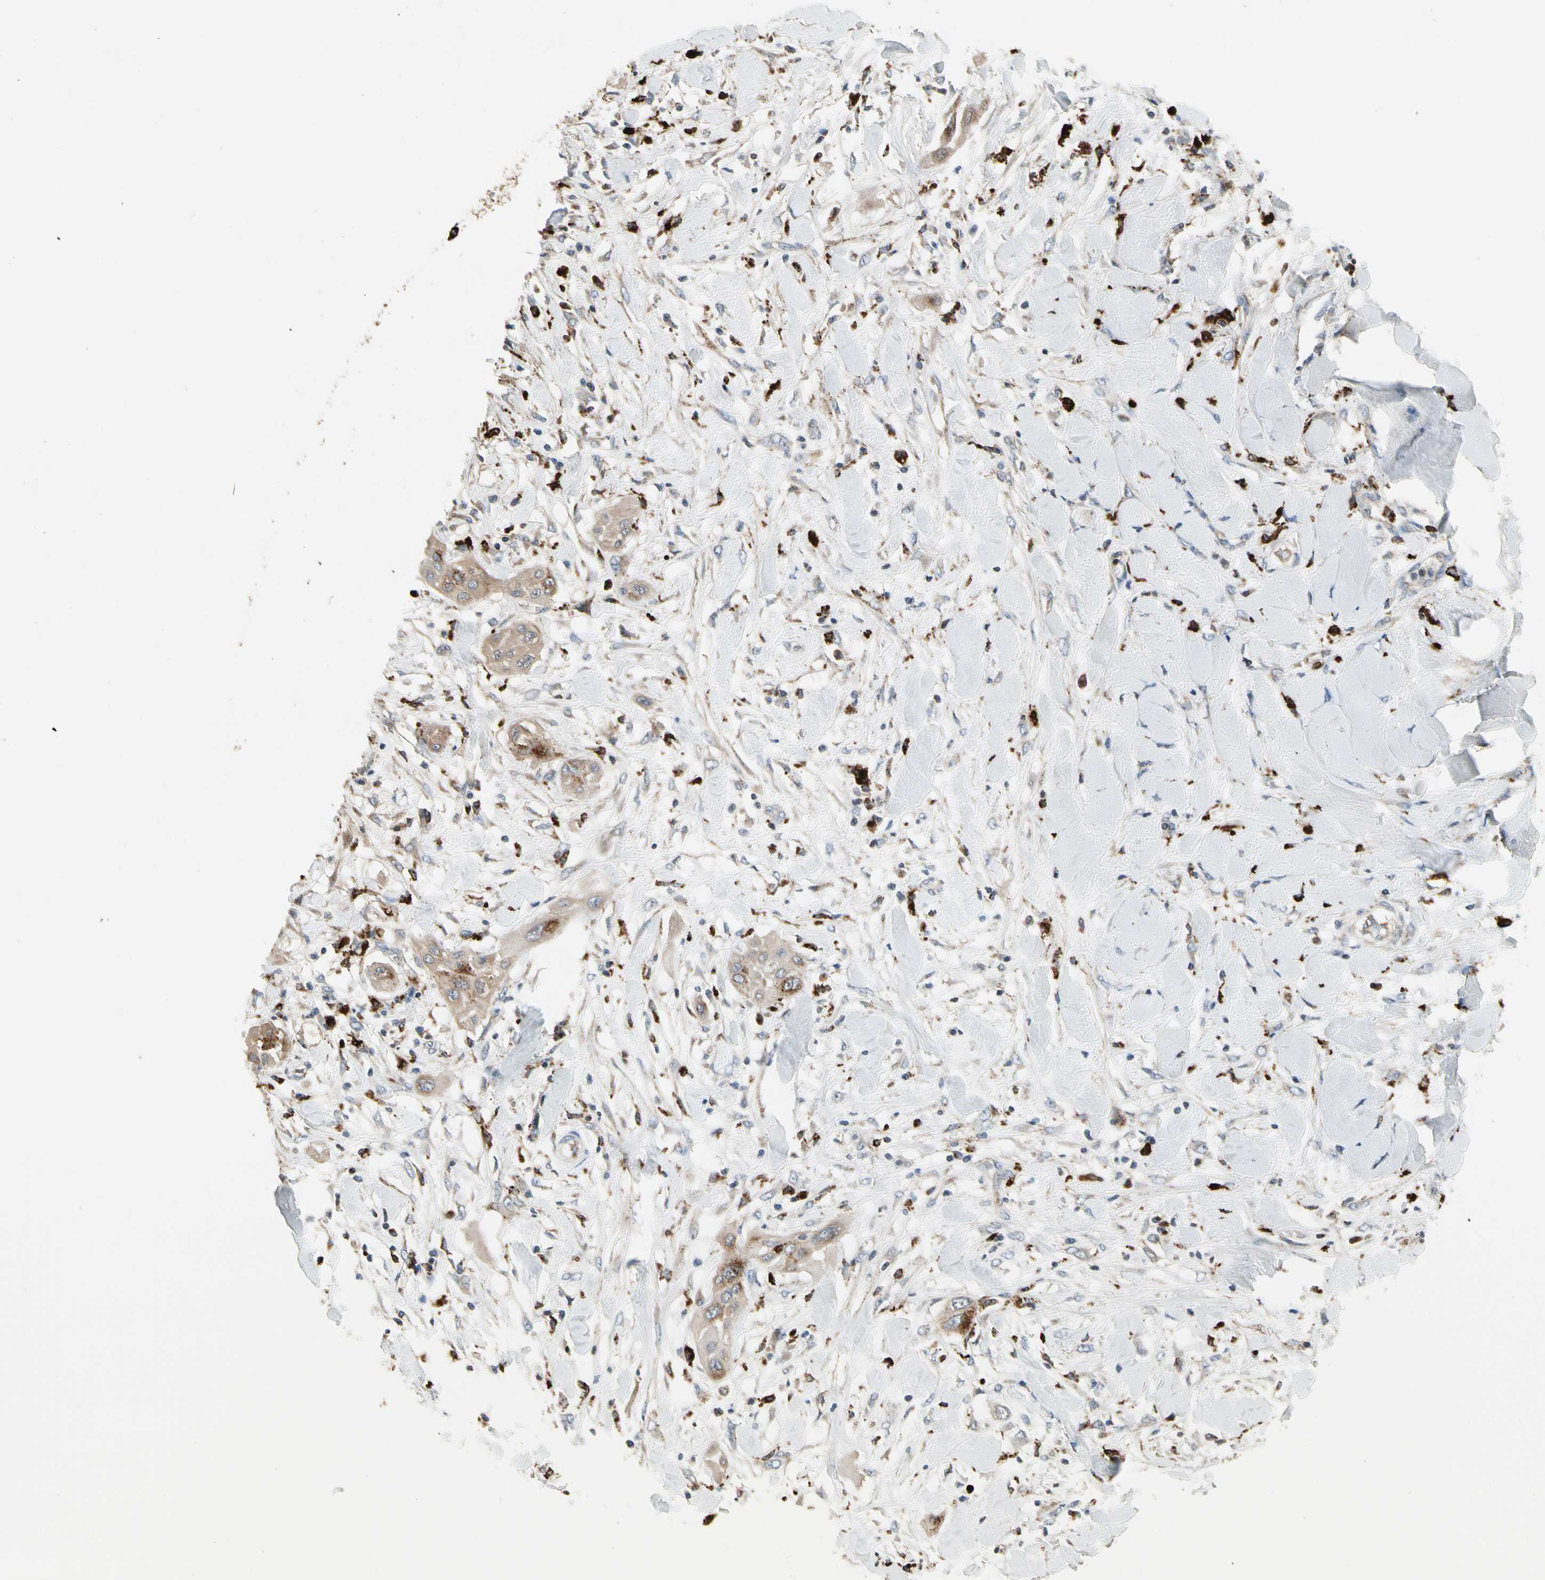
{"staining": {"intensity": "weak", "quantity": ">75%", "location": "cytoplasmic/membranous"}, "tissue": "lung cancer", "cell_type": "Tumor cells", "image_type": "cancer", "snomed": [{"axis": "morphology", "description": "Squamous cell carcinoma, NOS"}, {"axis": "topography", "description": "Lung"}], "caption": "IHC image of neoplastic tissue: lung cancer (squamous cell carcinoma) stained using immunohistochemistry demonstrates low levels of weak protein expression localized specifically in the cytoplasmic/membranous of tumor cells, appearing as a cytoplasmic/membranous brown color.", "gene": "GM2A", "patient": {"sex": "female", "age": 47}}